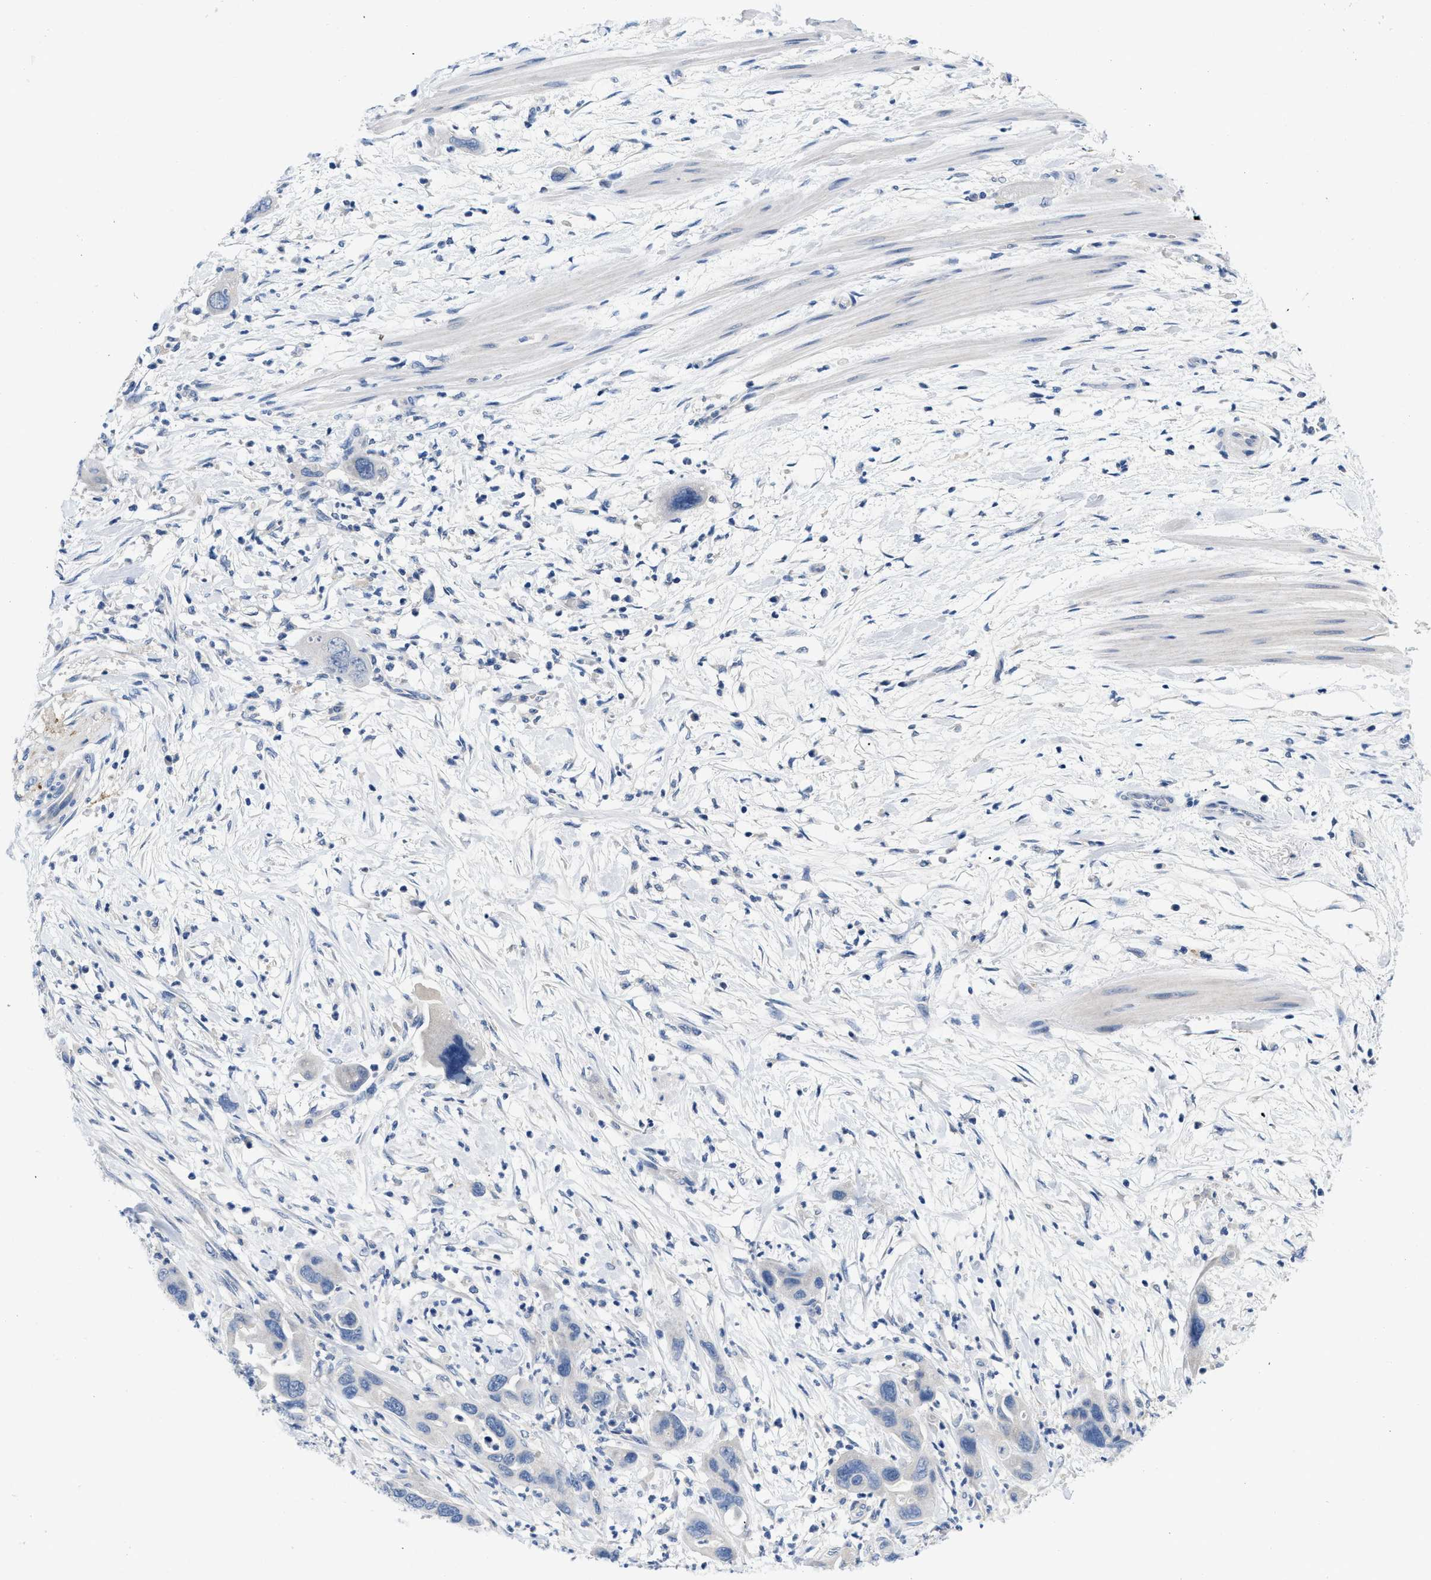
{"staining": {"intensity": "negative", "quantity": "none", "location": "none"}, "tissue": "pancreatic cancer", "cell_type": "Tumor cells", "image_type": "cancer", "snomed": [{"axis": "morphology", "description": "Adenocarcinoma, NOS"}, {"axis": "topography", "description": "Pancreas"}], "caption": "This is an immunohistochemistry (IHC) photomicrograph of pancreatic adenocarcinoma. There is no expression in tumor cells.", "gene": "PYY", "patient": {"sex": "female", "age": 71}}